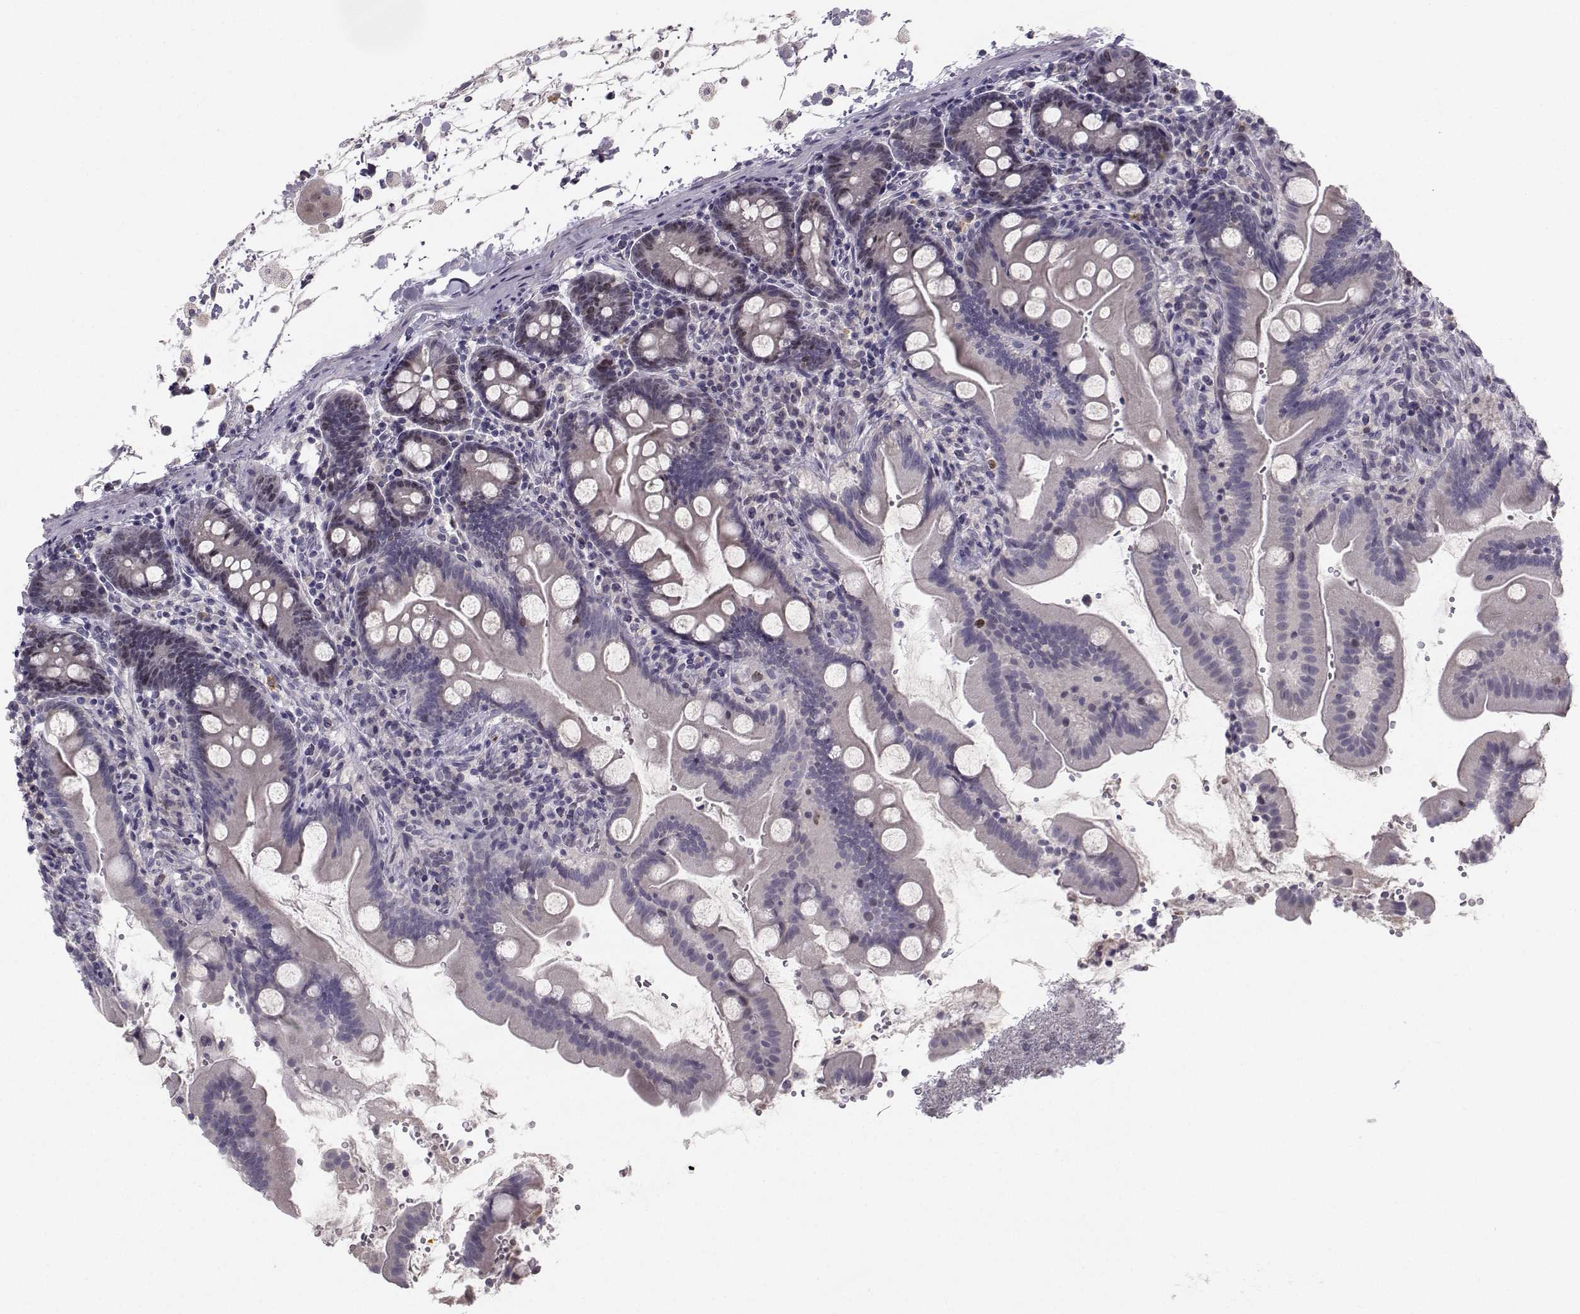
{"staining": {"intensity": "negative", "quantity": "none", "location": "none"}, "tissue": "small intestine", "cell_type": "Glandular cells", "image_type": "normal", "snomed": [{"axis": "morphology", "description": "Normal tissue, NOS"}, {"axis": "topography", "description": "Small intestine"}], "caption": "IHC of benign human small intestine shows no staining in glandular cells. (DAB IHC visualized using brightfield microscopy, high magnification).", "gene": "LRP8", "patient": {"sex": "female", "age": 44}}